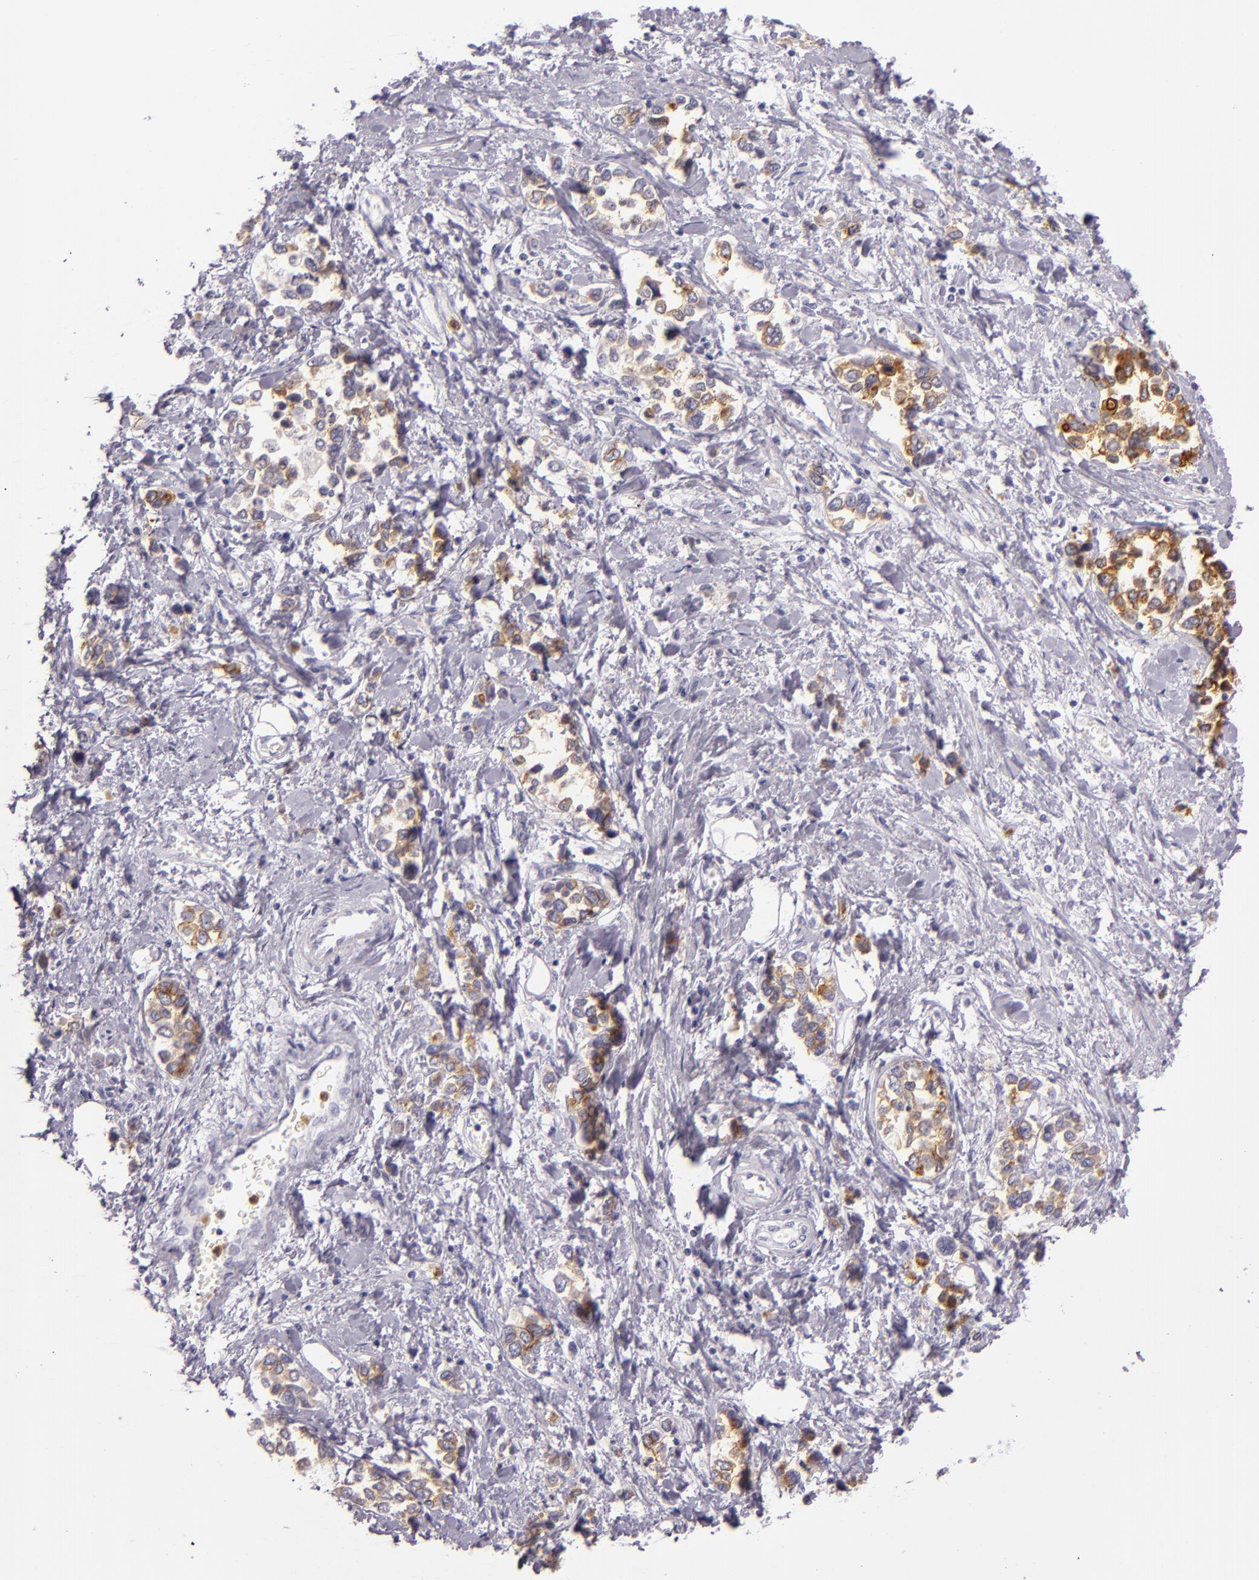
{"staining": {"intensity": "moderate", "quantity": "25%-75%", "location": "cytoplasmic/membranous"}, "tissue": "stomach cancer", "cell_type": "Tumor cells", "image_type": "cancer", "snomed": [{"axis": "morphology", "description": "Adenocarcinoma, NOS"}, {"axis": "topography", "description": "Stomach, upper"}], "caption": "Protein staining of stomach cancer (adenocarcinoma) tissue shows moderate cytoplasmic/membranous staining in approximately 25%-75% of tumor cells. (DAB IHC, brown staining for protein, blue staining for nuclei).", "gene": "CEACAM1", "patient": {"sex": "male", "age": 76}}